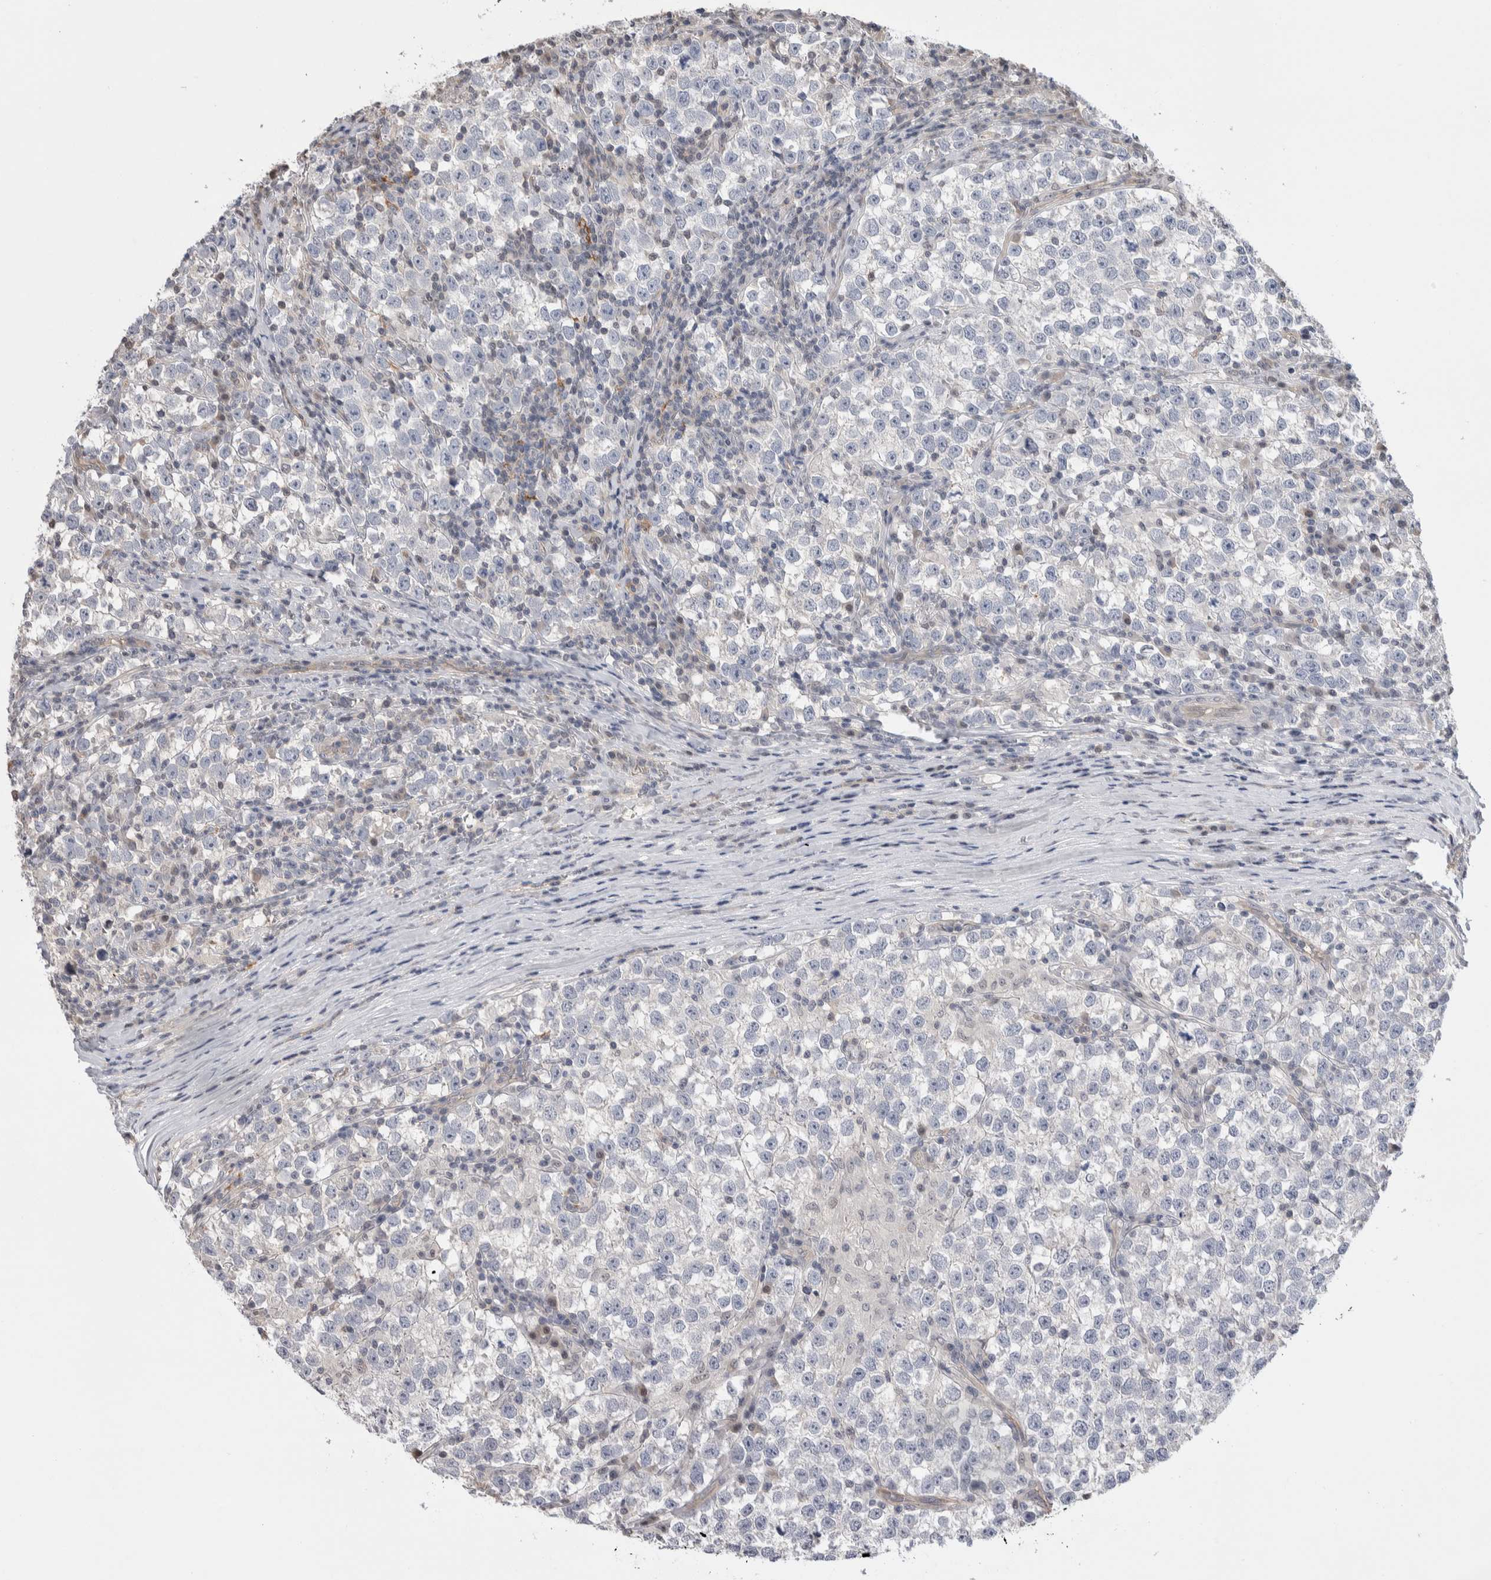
{"staining": {"intensity": "negative", "quantity": "none", "location": "none"}, "tissue": "testis cancer", "cell_type": "Tumor cells", "image_type": "cancer", "snomed": [{"axis": "morphology", "description": "Normal tissue, NOS"}, {"axis": "morphology", "description": "Seminoma, NOS"}, {"axis": "topography", "description": "Testis"}], "caption": "Tumor cells are negative for brown protein staining in seminoma (testis).", "gene": "ZBTB49", "patient": {"sex": "male", "age": 43}}